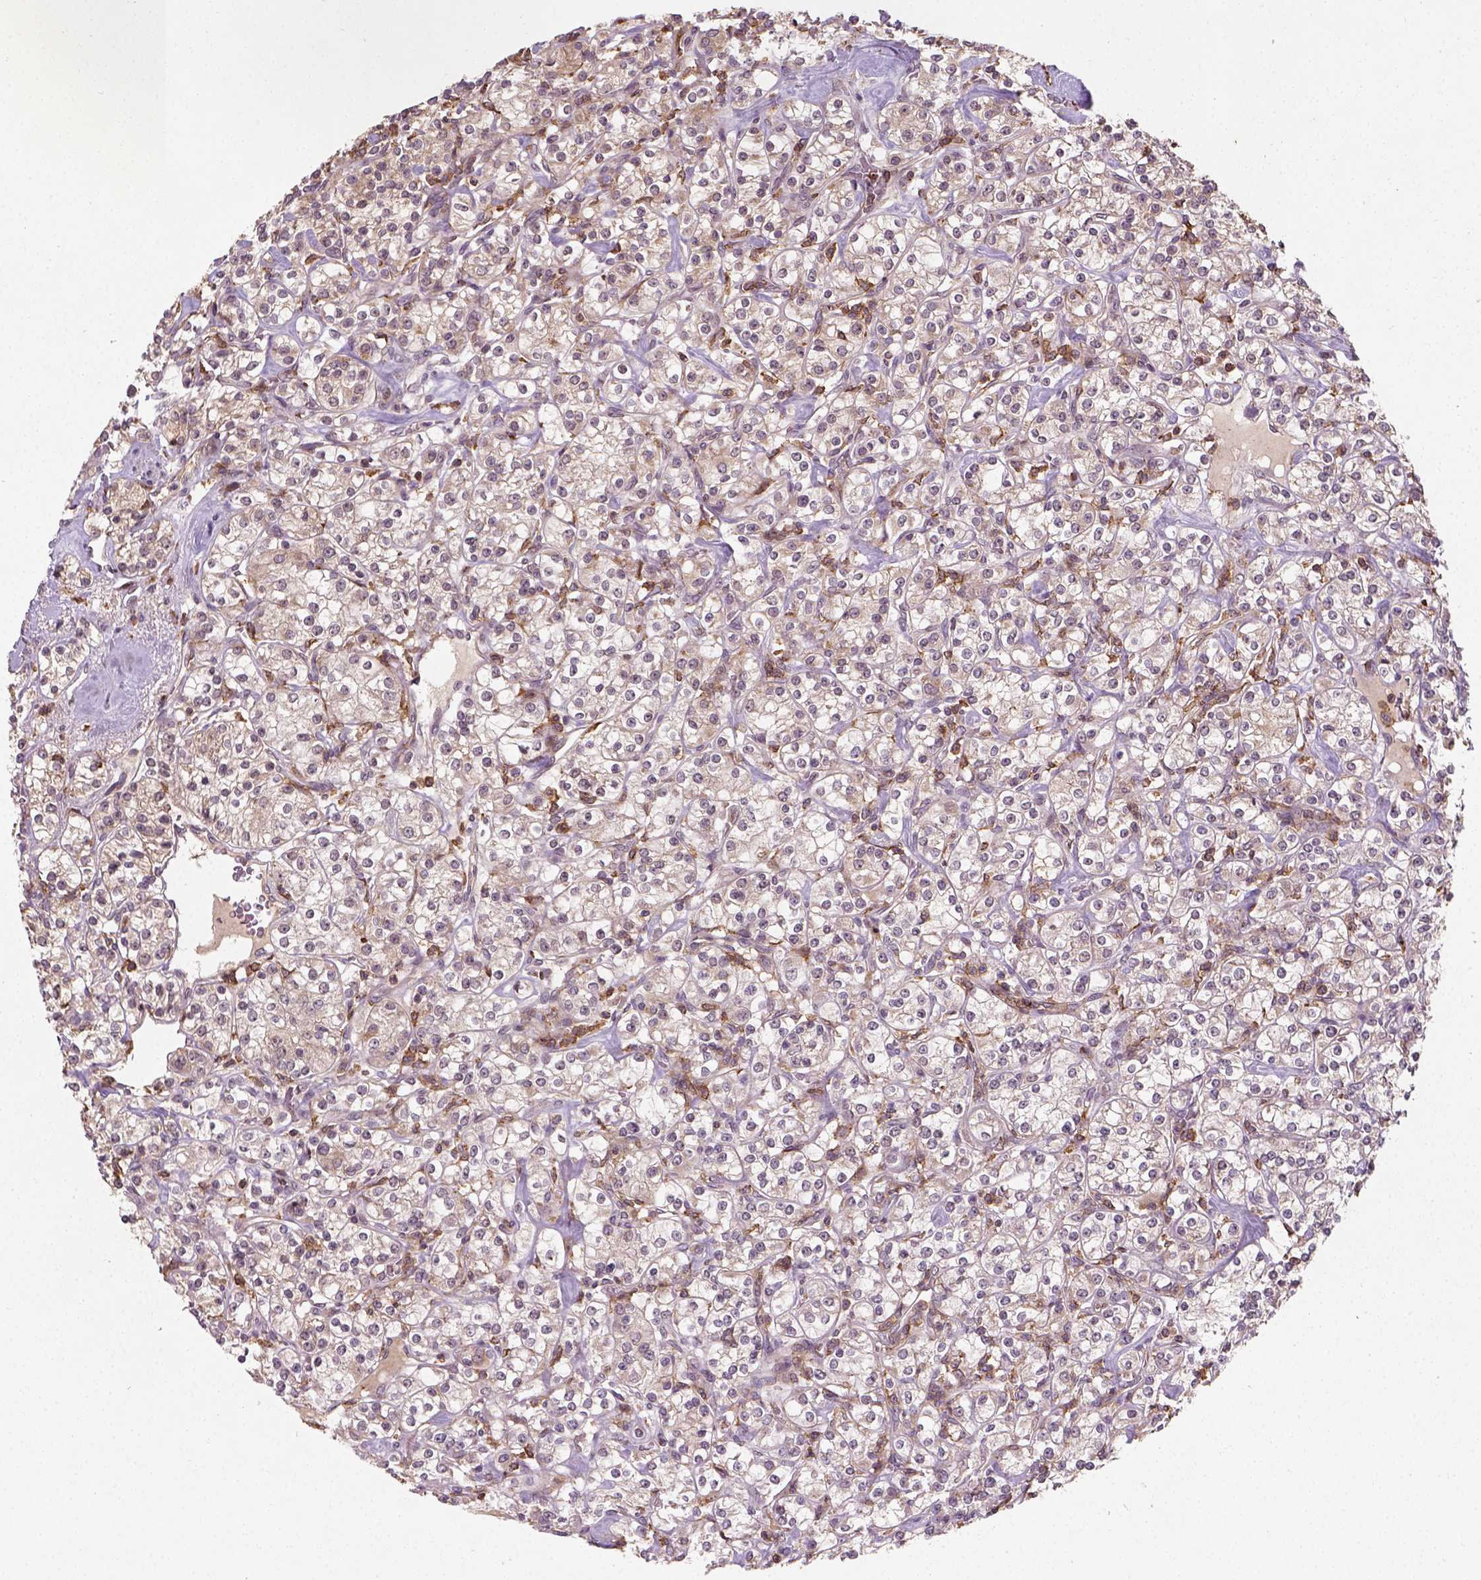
{"staining": {"intensity": "weak", "quantity": "25%-75%", "location": "cytoplasmic/membranous"}, "tissue": "renal cancer", "cell_type": "Tumor cells", "image_type": "cancer", "snomed": [{"axis": "morphology", "description": "Adenocarcinoma, NOS"}, {"axis": "topography", "description": "Kidney"}], "caption": "Approximately 25%-75% of tumor cells in human renal cancer display weak cytoplasmic/membranous protein staining as visualized by brown immunohistochemical staining.", "gene": "CAMKK1", "patient": {"sex": "male", "age": 77}}